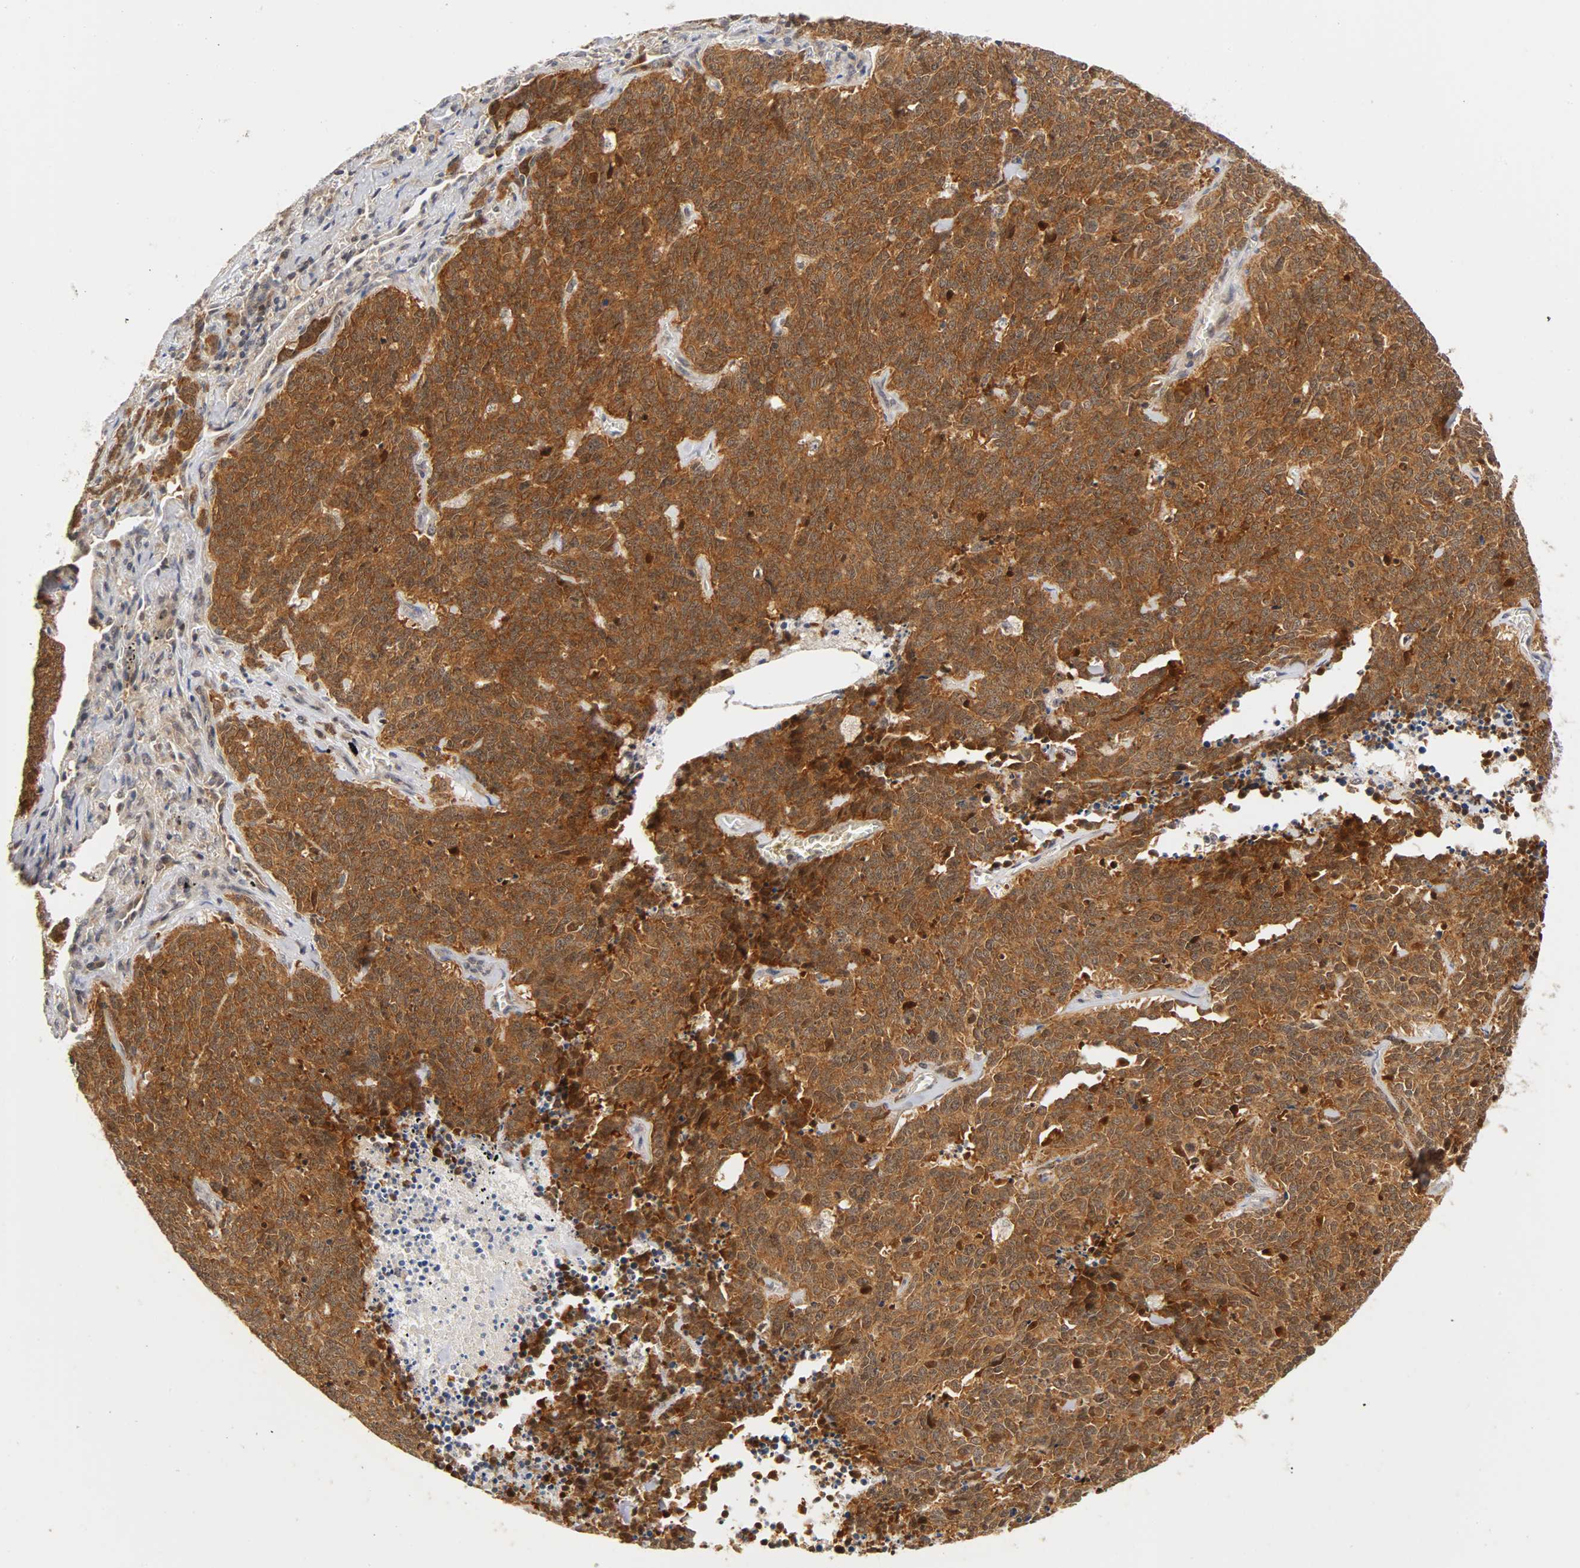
{"staining": {"intensity": "strong", "quantity": ">75%", "location": "cytoplasmic/membranous,nuclear"}, "tissue": "lung cancer", "cell_type": "Tumor cells", "image_type": "cancer", "snomed": [{"axis": "morphology", "description": "Neoplasm, malignant, NOS"}, {"axis": "topography", "description": "Lung"}], "caption": "Strong cytoplasmic/membranous and nuclear positivity is present in about >75% of tumor cells in lung malignant neoplasm.", "gene": "UBE2M", "patient": {"sex": "female", "age": 58}}